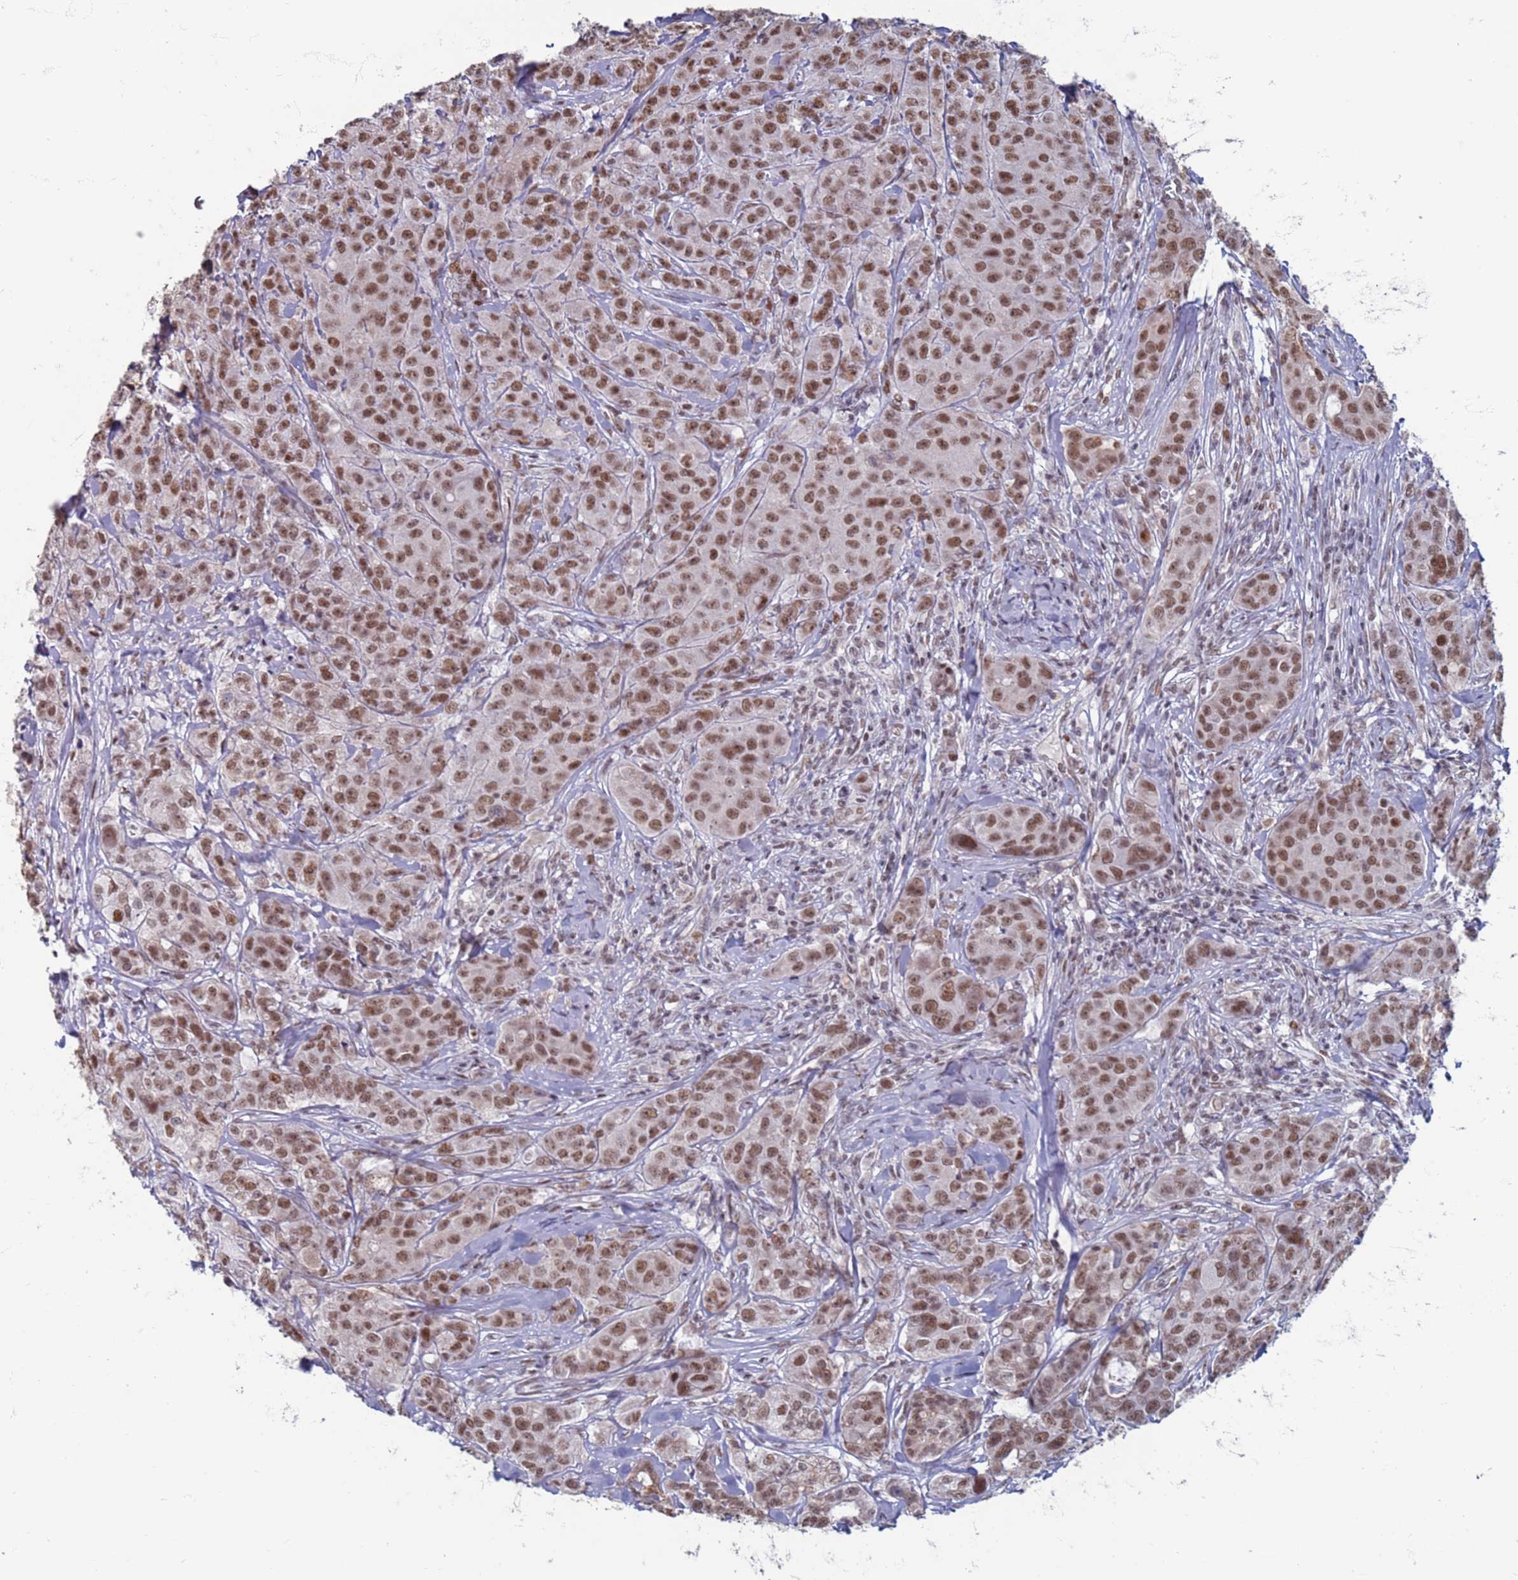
{"staining": {"intensity": "moderate", "quantity": ">75%", "location": "nuclear"}, "tissue": "breast cancer", "cell_type": "Tumor cells", "image_type": "cancer", "snomed": [{"axis": "morphology", "description": "Duct carcinoma"}, {"axis": "topography", "description": "Breast"}], "caption": "Tumor cells display medium levels of moderate nuclear expression in approximately >75% of cells in human invasive ductal carcinoma (breast).", "gene": "SAE1", "patient": {"sex": "female", "age": 43}}